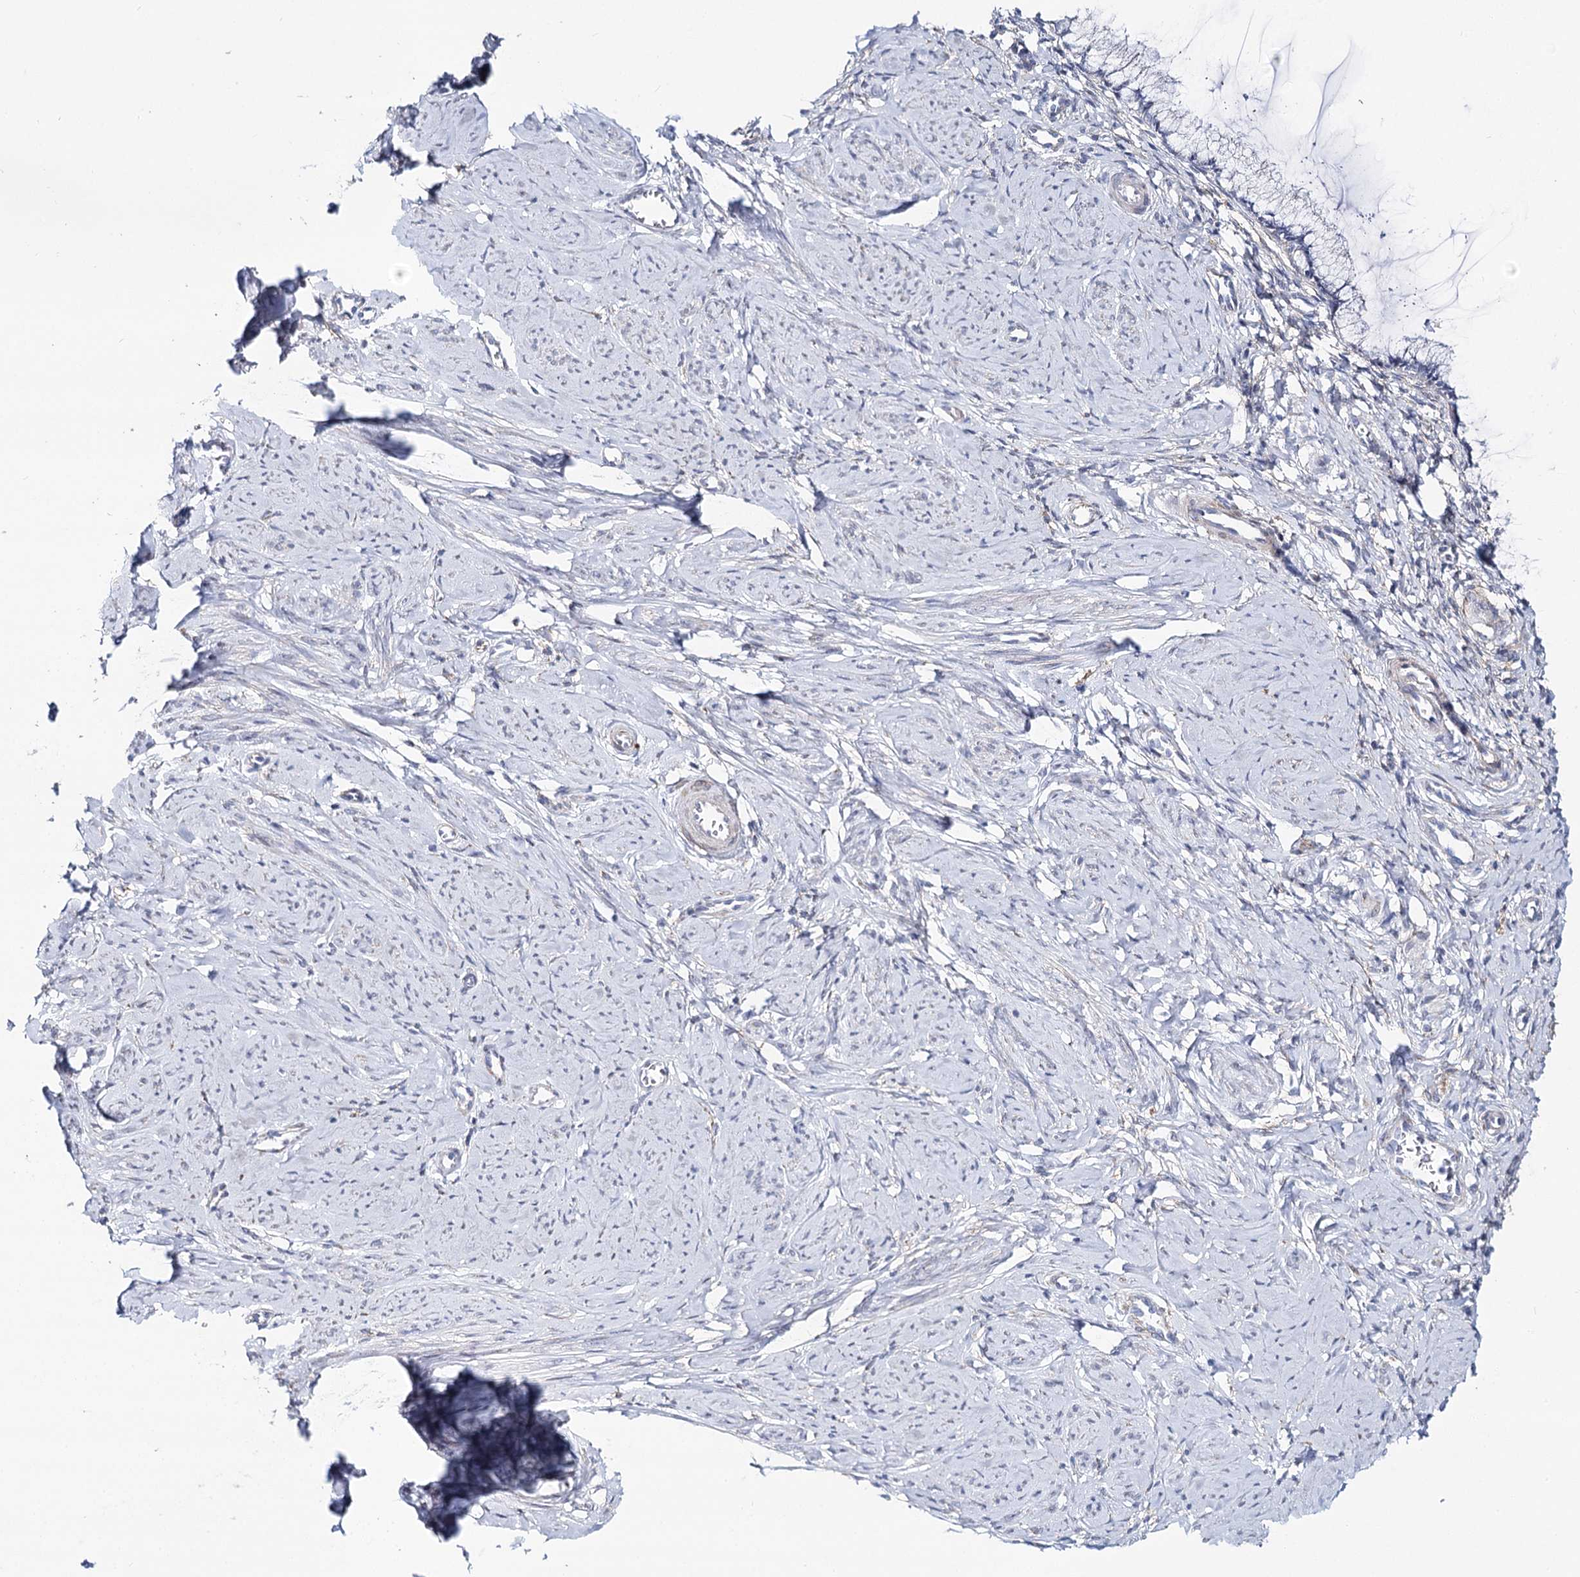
{"staining": {"intensity": "negative", "quantity": "none", "location": "none"}, "tissue": "cervix", "cell_type": "Glandular cells", "image_type": "normal", "snomed": [{"axis": "morphology", "description": "Normal tissue, NOS"}, {"axis": "morphology", "description": "Adenocarcinoma, NOS"}, {"axis": "topography", "description": "Cervix"}], "caption": "This is an immunohistochemistry image of benign cervix. There is no expression in glandular cells.", "gene": "TEX12", "patient": {"sex": "female", "age": 29}}